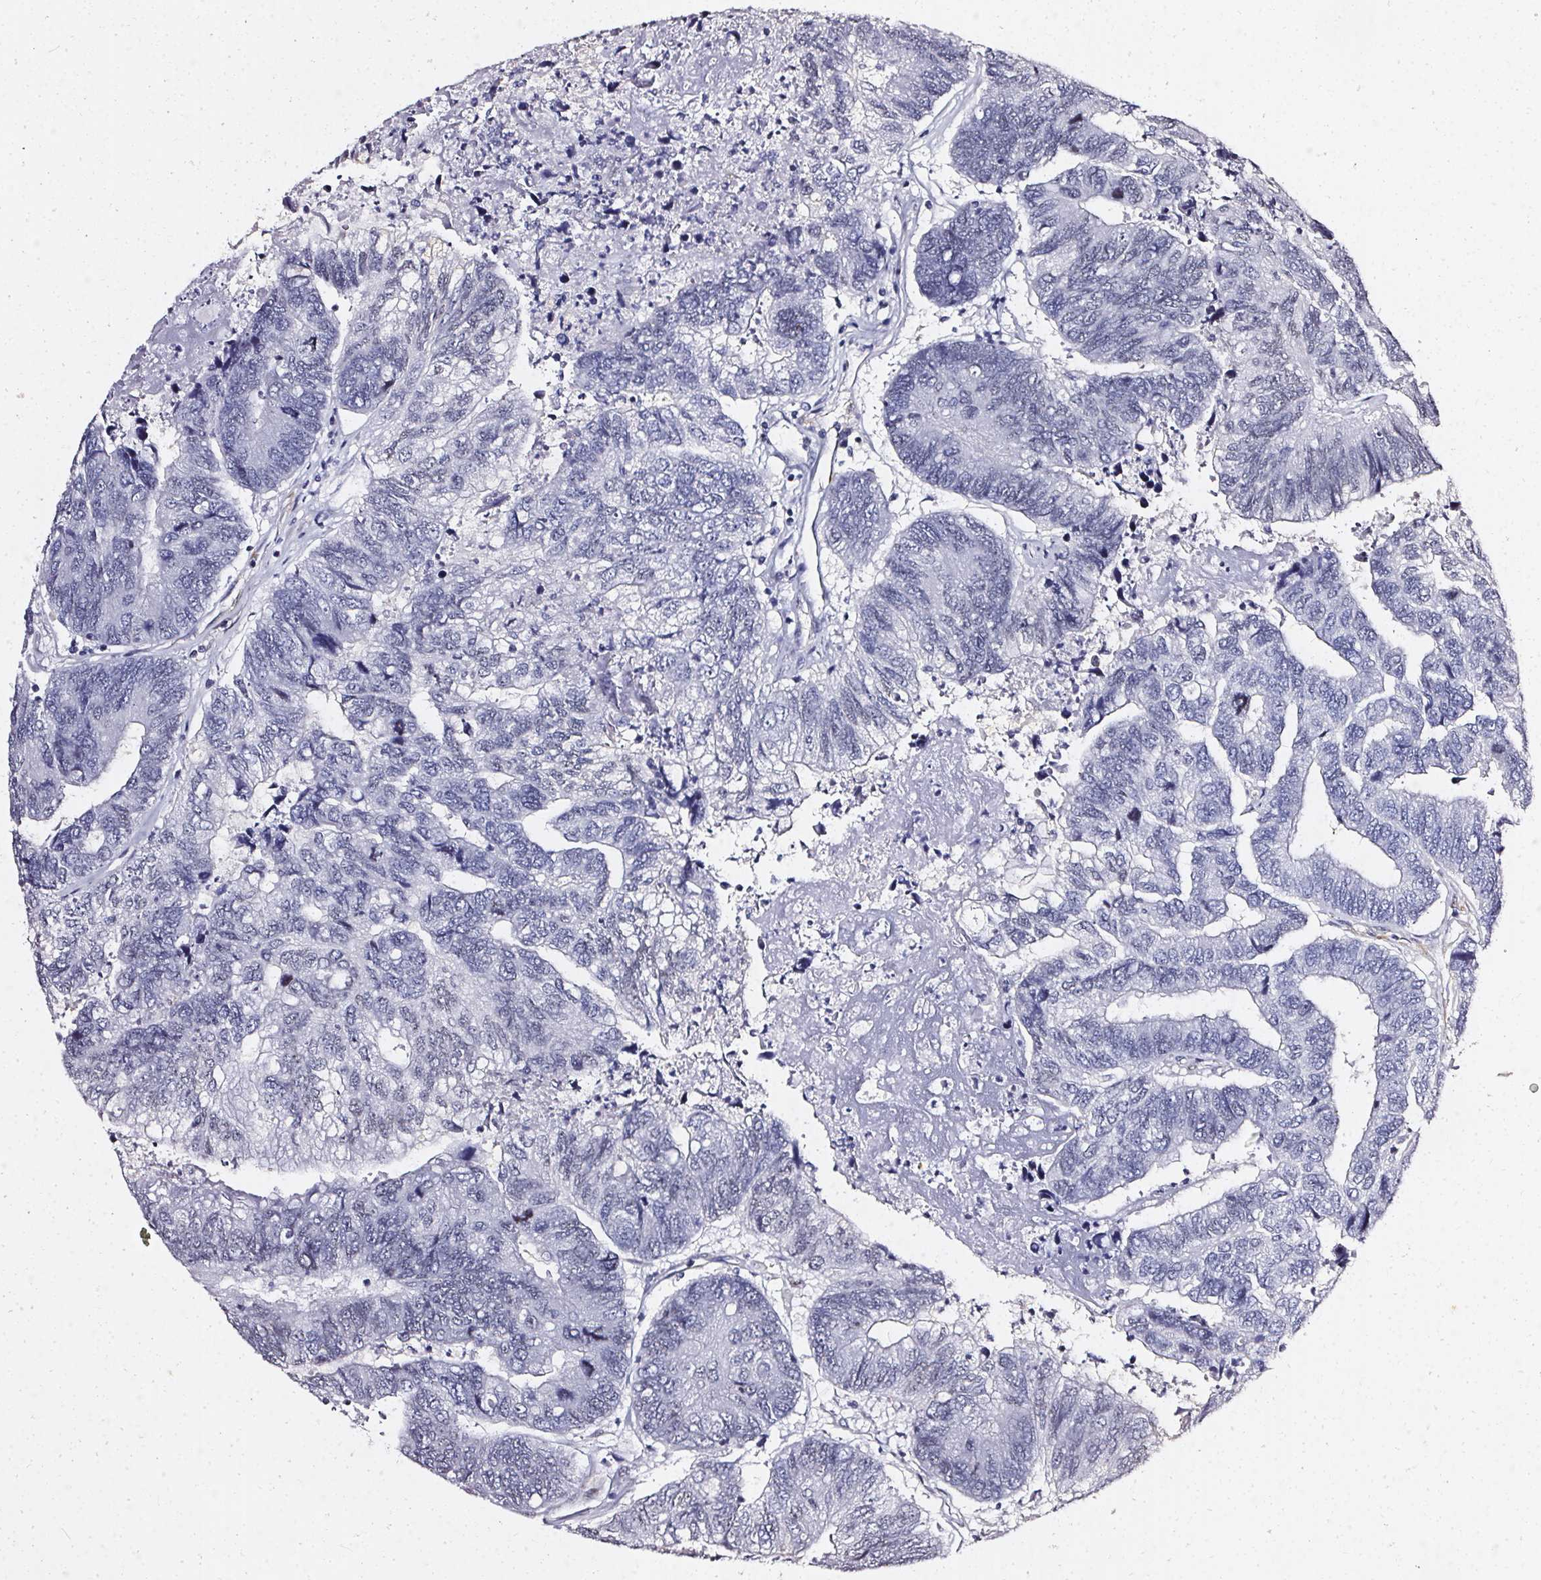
{"staining": {"intensity": "negative", "quantity": "none", "location": "none"}, "tissue": "colorectal cancer", "cell_type": "Tumor cells", "image_type": "cancer", "snomed": [{"axis": "morphology", "description": "Adenocarcinoma, NOS"}, {"axis": "topography", "description": "Colon"}], "caption": "The immunohistochemistry (IHC) photomicrograph has no significant expression in tumor cells of adenocarcinoma (colorectal) tissue.", "gene": "GP6", "patient": {"sex": "female", "age": 67}}